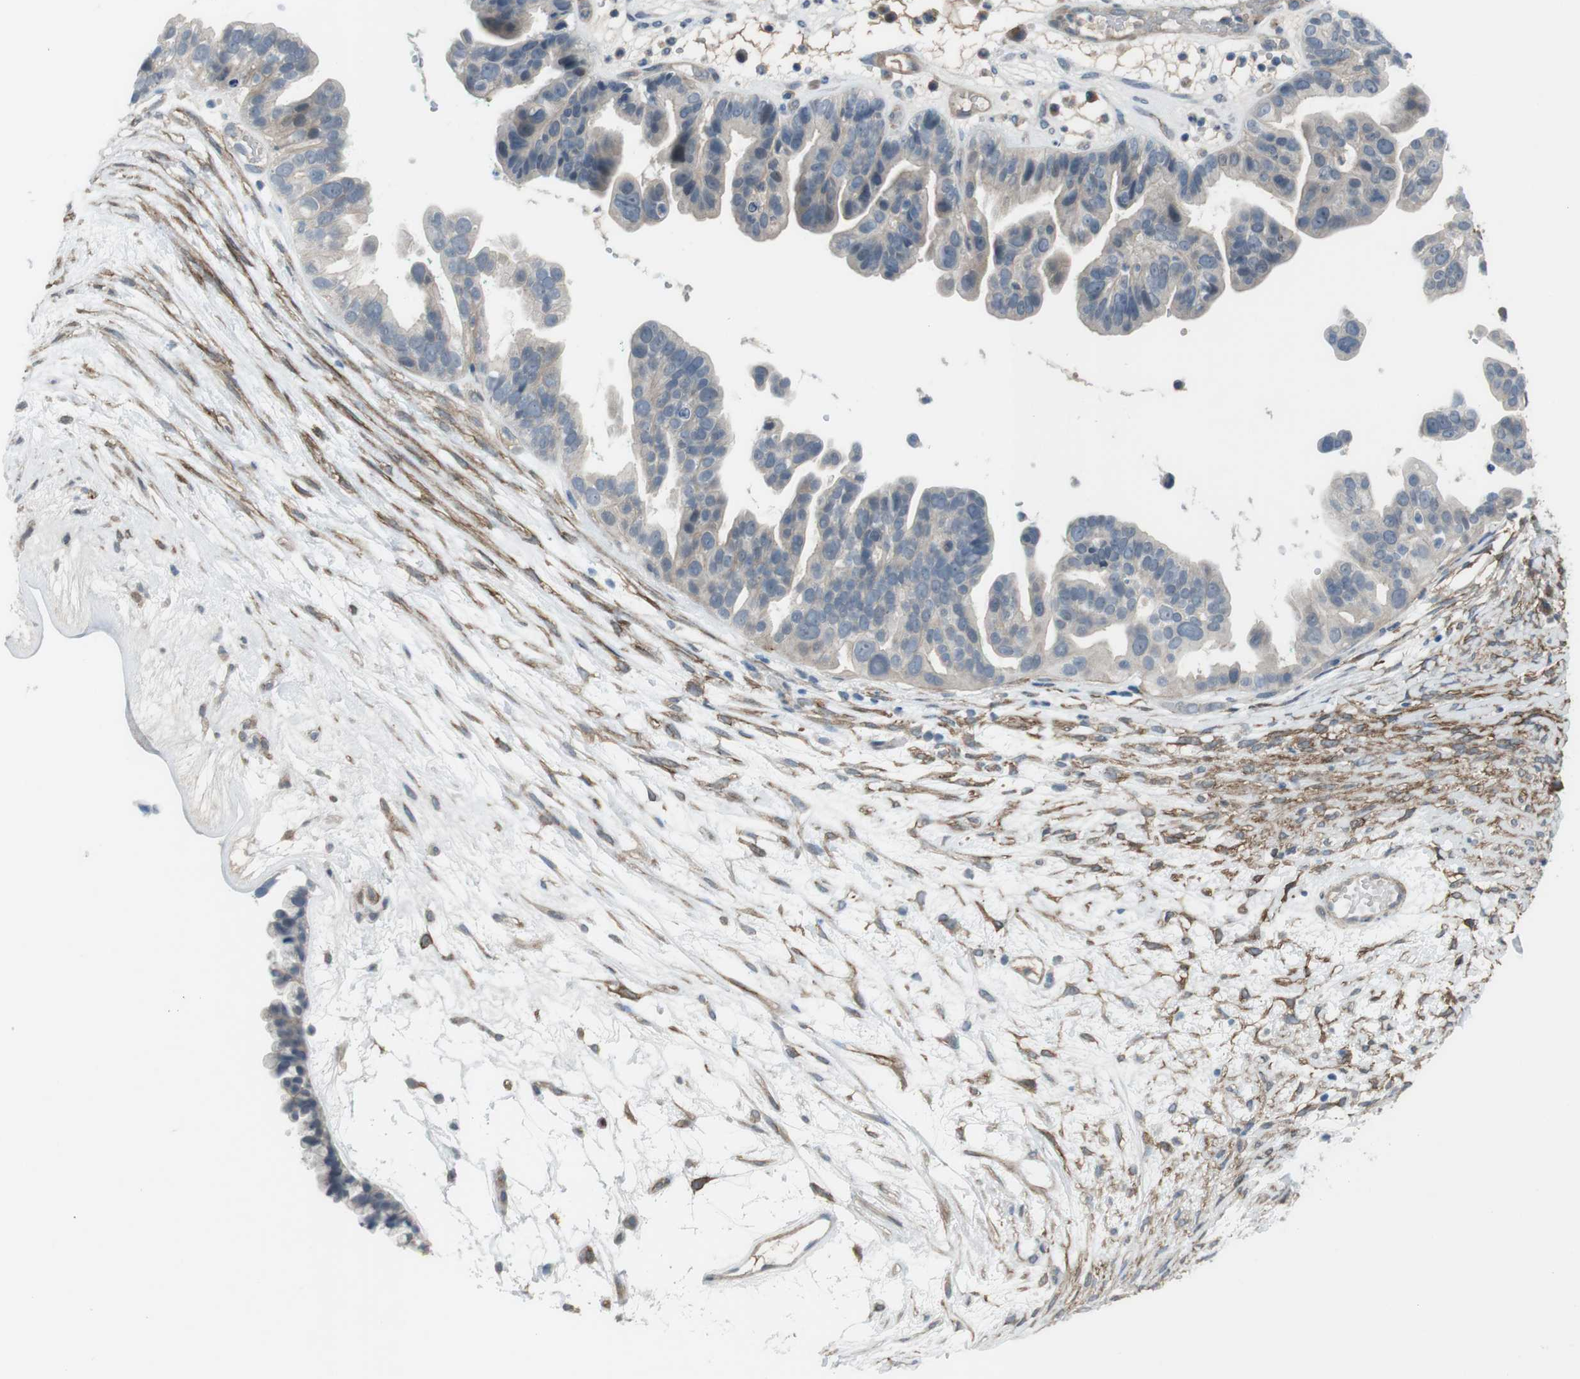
{"staining": {"intensity": "weak", "quantity": "<25%", "location": "cytoplasmic/membranous"}, "tissue": "ovarian cancer", "cell_type": "Tumor cells", "image_type": "cancer", "snomed": [{"axis": "morphology", "description": "Cystadenocarcinoma, serous, NOS"}, {"axis": "topography", "description": "Ovary"}], "caption": "Immunohistochemical staining of human ovarian serous cystadenocarcinoma shows no significant staining in tumor cells.", "gene": "ANK2", "patient": {"sex": "female", "age": 56}}